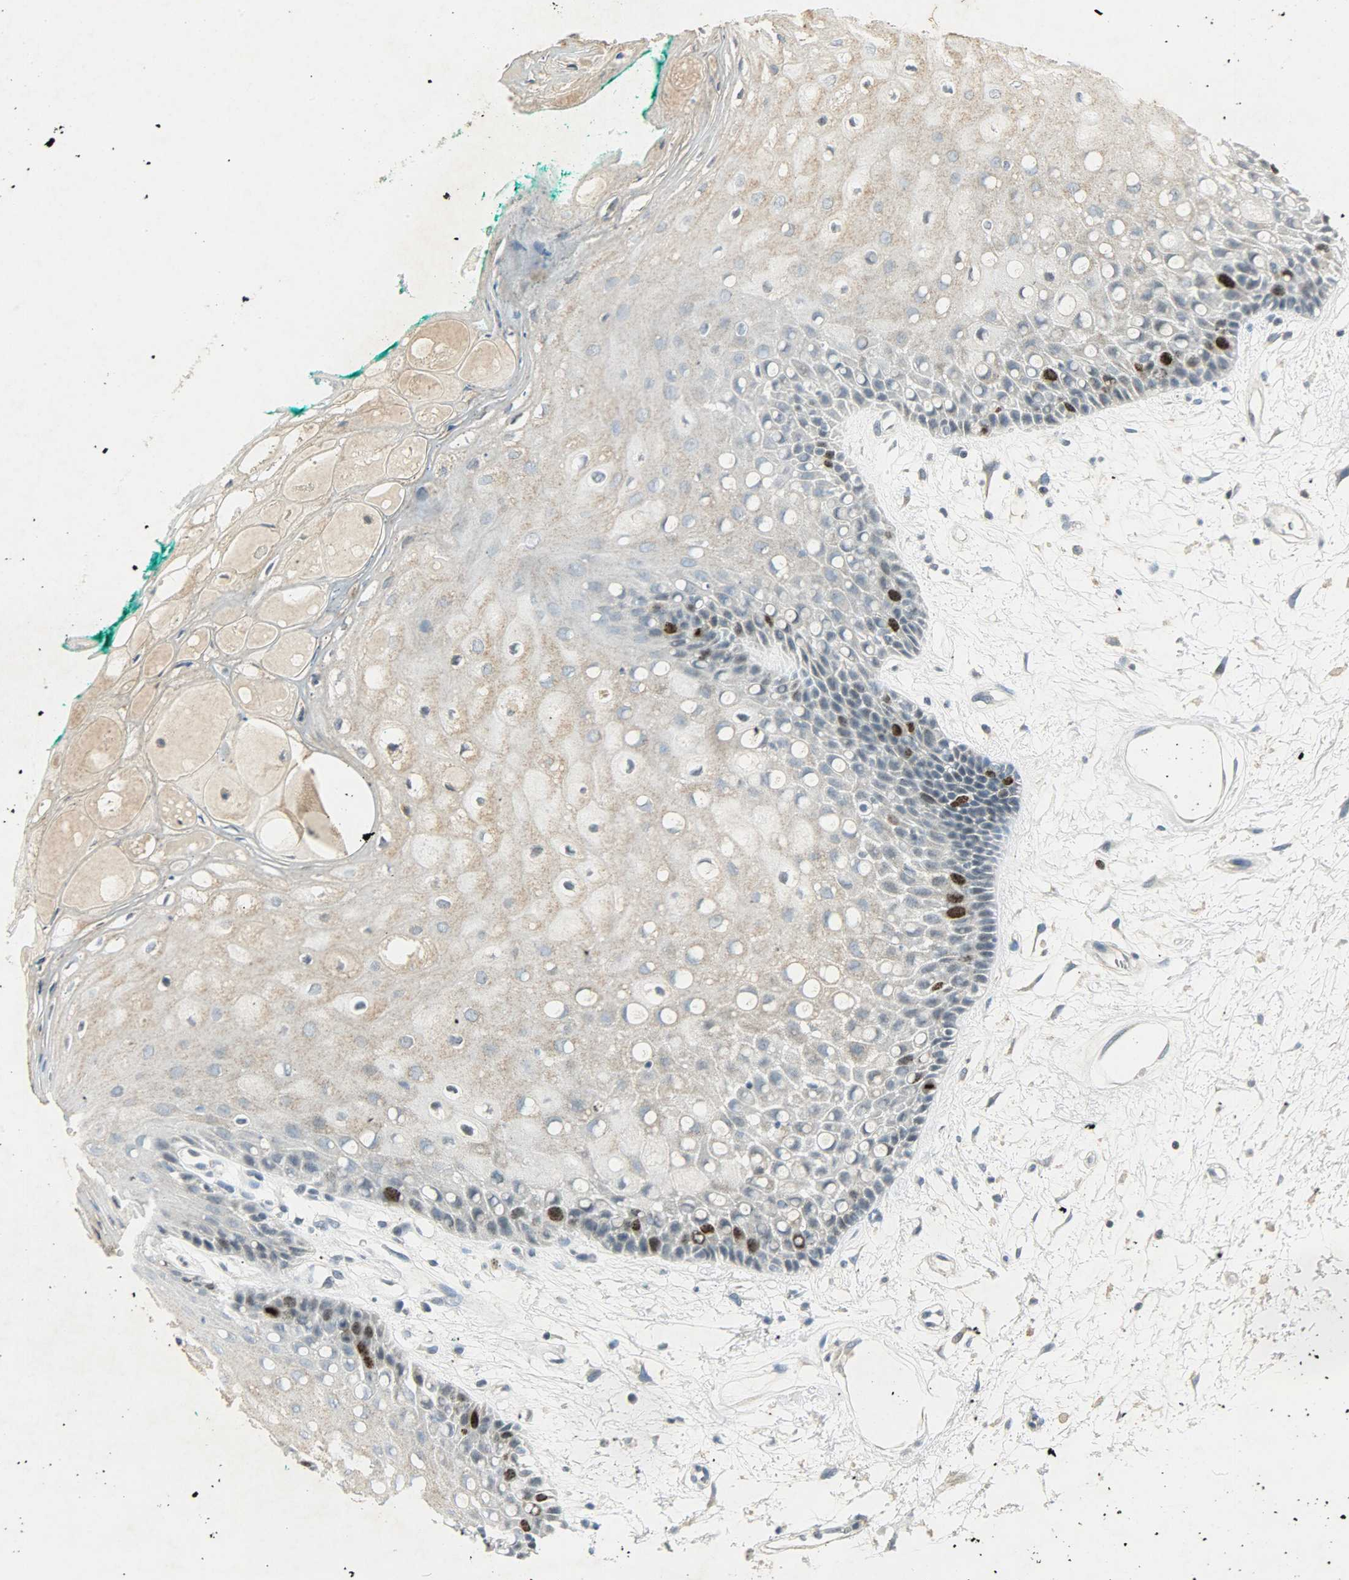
{"staining": {"intensity": "strong", "quantity": "<25%", "location": "nuclear"}, "tissue": "oral mucosa", "cell_type": "Squamous epithelial cells", "image_type": "normal", "snomed": [{"axis": "morphology", "description": "Normal tissue, NOS"}, {"axis": "morphology", "description": "Squamous cell carcinoma, NOS"}, {"axis": "topography", "description": "Skeletal muscle"}, {"axis": "topography", "description": "Oral tissue"}, {"axis": "topography", "description": "Head-Neck"}], "caption": "Brown immunohistochemical staining in normal human oral mucosa displays strong nuclear expression in about <25% of squamous epithelial cells. The staining was performed using DAB (3,3'-diaminobenzidine), with brown indicating positive protein expression. Nuclei are stained blue with hematoxylin.", "gene": "AURKB", "patient": {"sex": "female", "age": 84}}